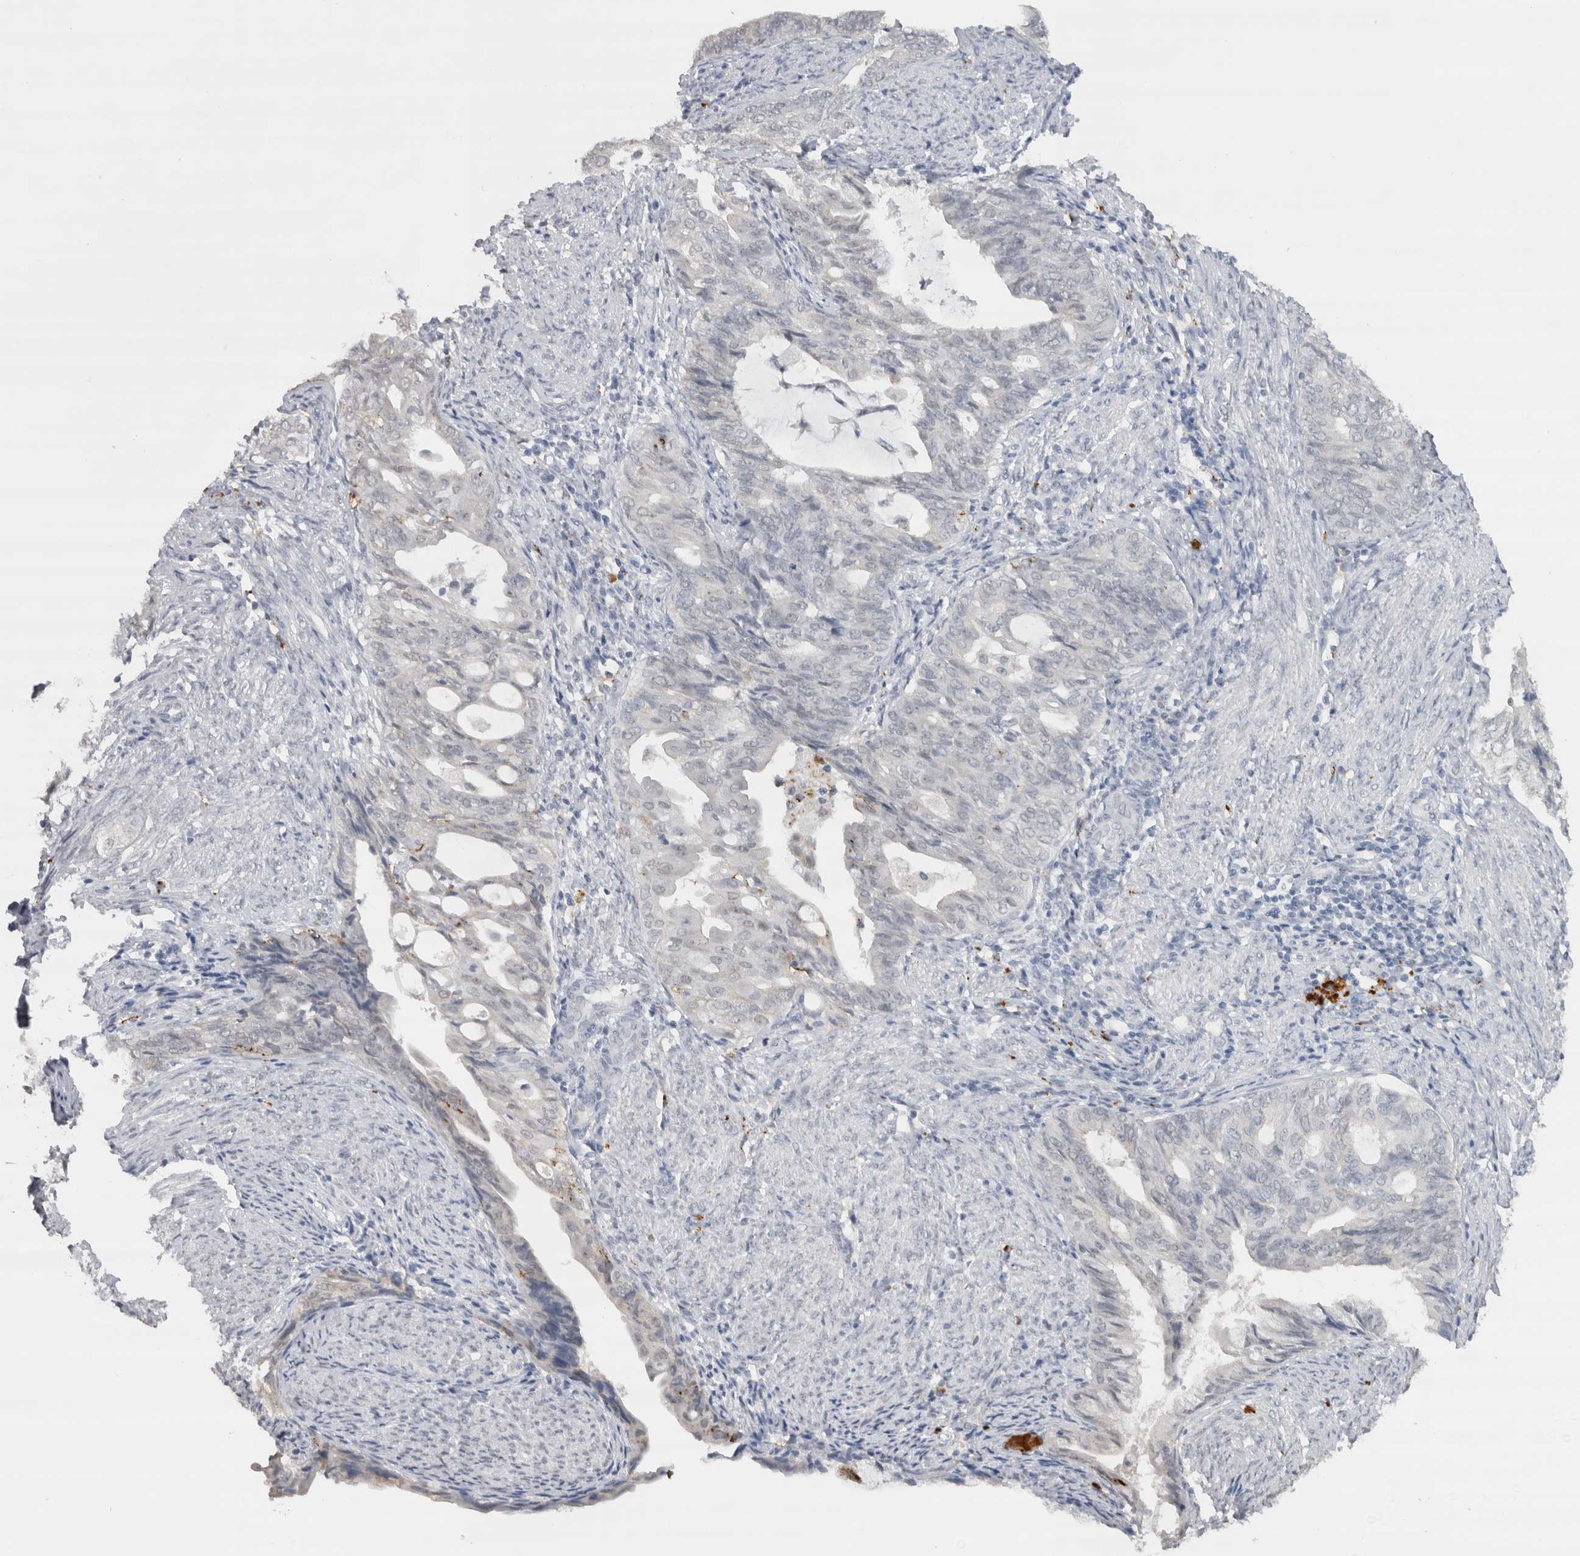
{"staining": {"intensity": "negative", "quantity": "none", "location": "none"}, "tissue": "endometrial cancer", "cell_type": "Tumor cells", "image_type": "cancer", "snomed": [{"axis": "morphology", "description": "Adenocarcinoma, NOS"}, {"axis": "topography", "description": "Endometrium"}], "caption": "High magnification brightfield microscopy of endometrial cancer stained with DAB (brown) and counterstained with hematoxylin (blue): tumor cells show no significant staining.", "gene": "CDH17", "patient": {"sex": "female", "age": 86}}